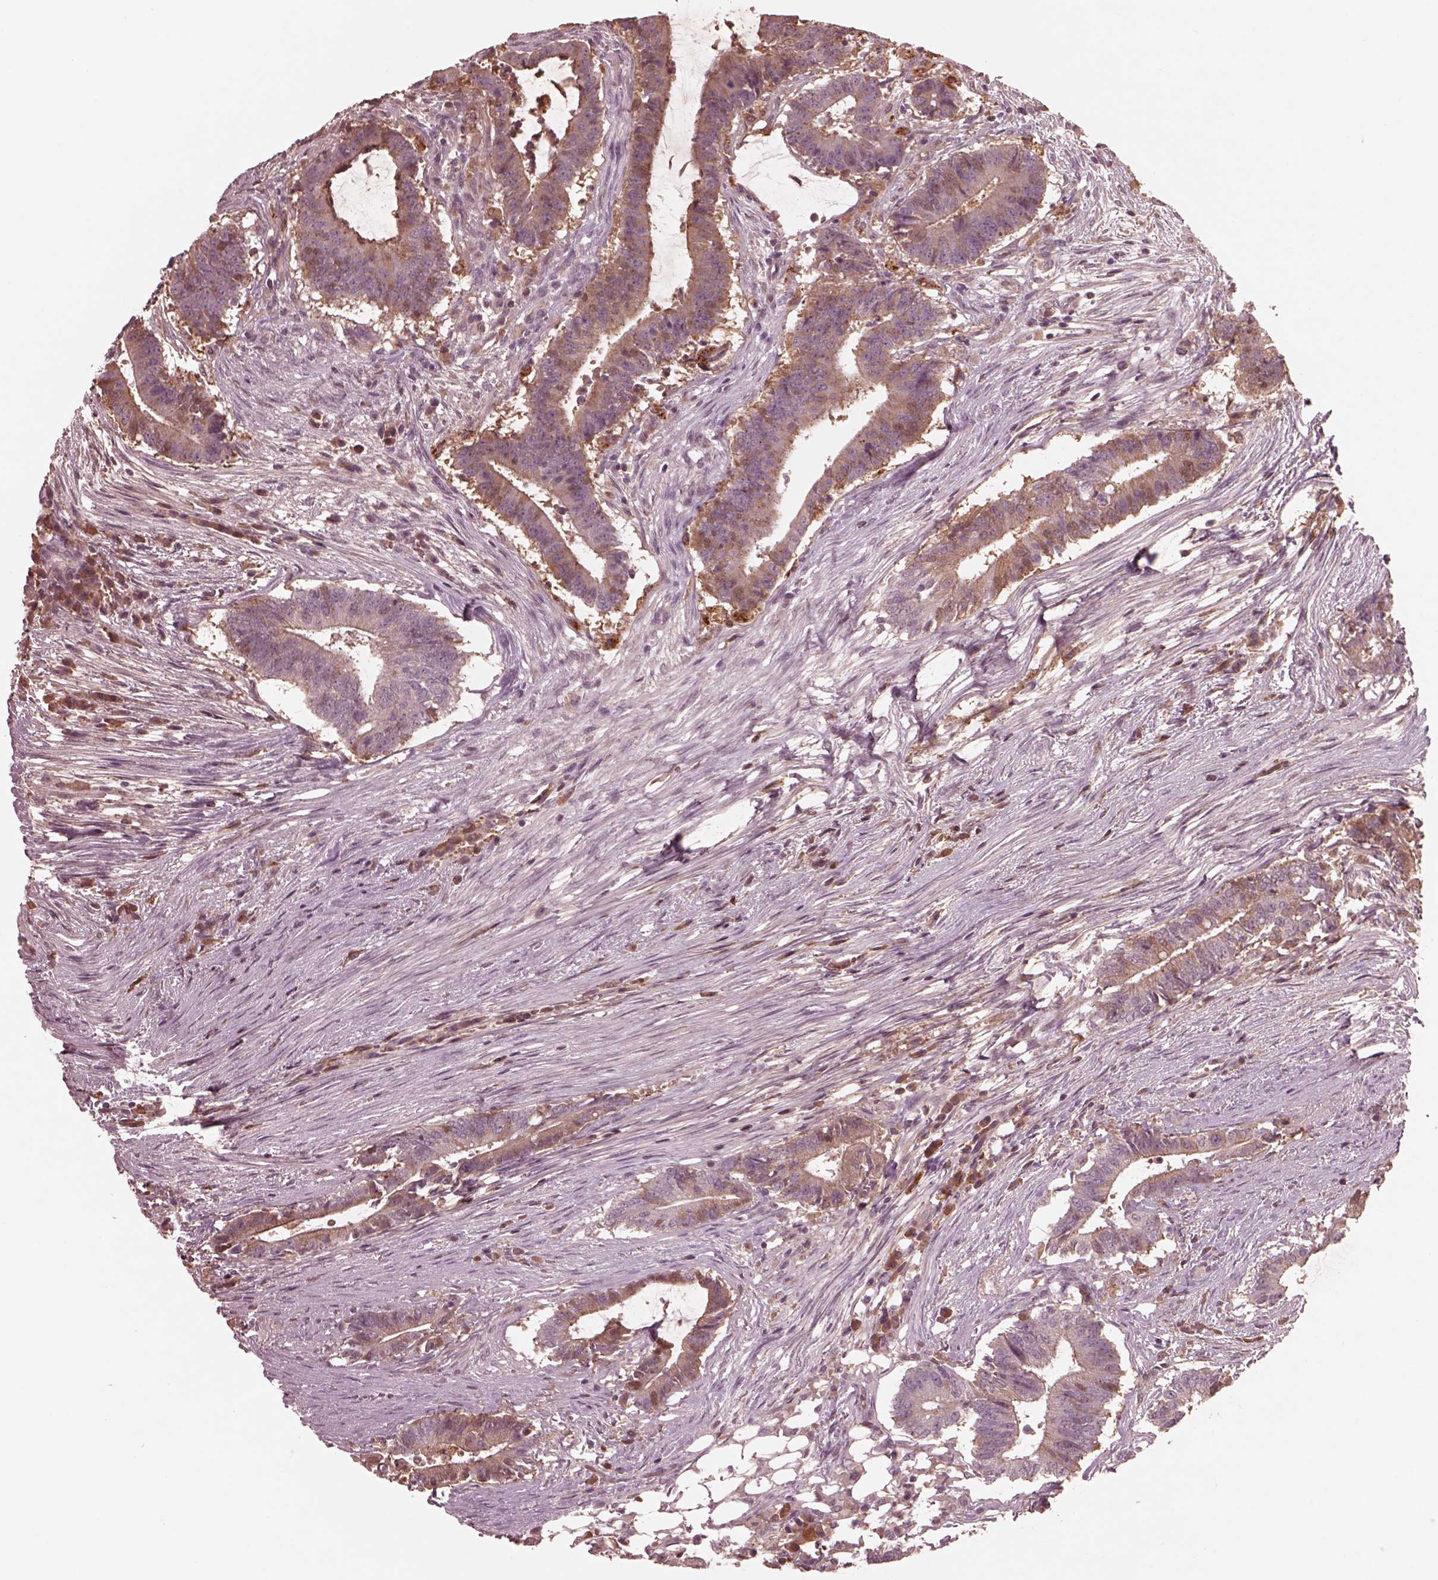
{"staining": {"intensity": "weak", "quantity": "<25%", "location": "cytoplasmic/membranous"}, "tissue": "colorectal cancer", "cell_type": "Tumor cells", "image_type": "cancer", "snomed": [{"axis": "morphology", "description": "Adenocarcinoma, NOS"}, {"axis": "topography", "description": "Colon"}], "caption": "Tumor cells show no significant expression in colorectal cancer (adenocarcinoma).", "gene": "VWA5B1", "patient": {"sex": "female", "age": 43}}